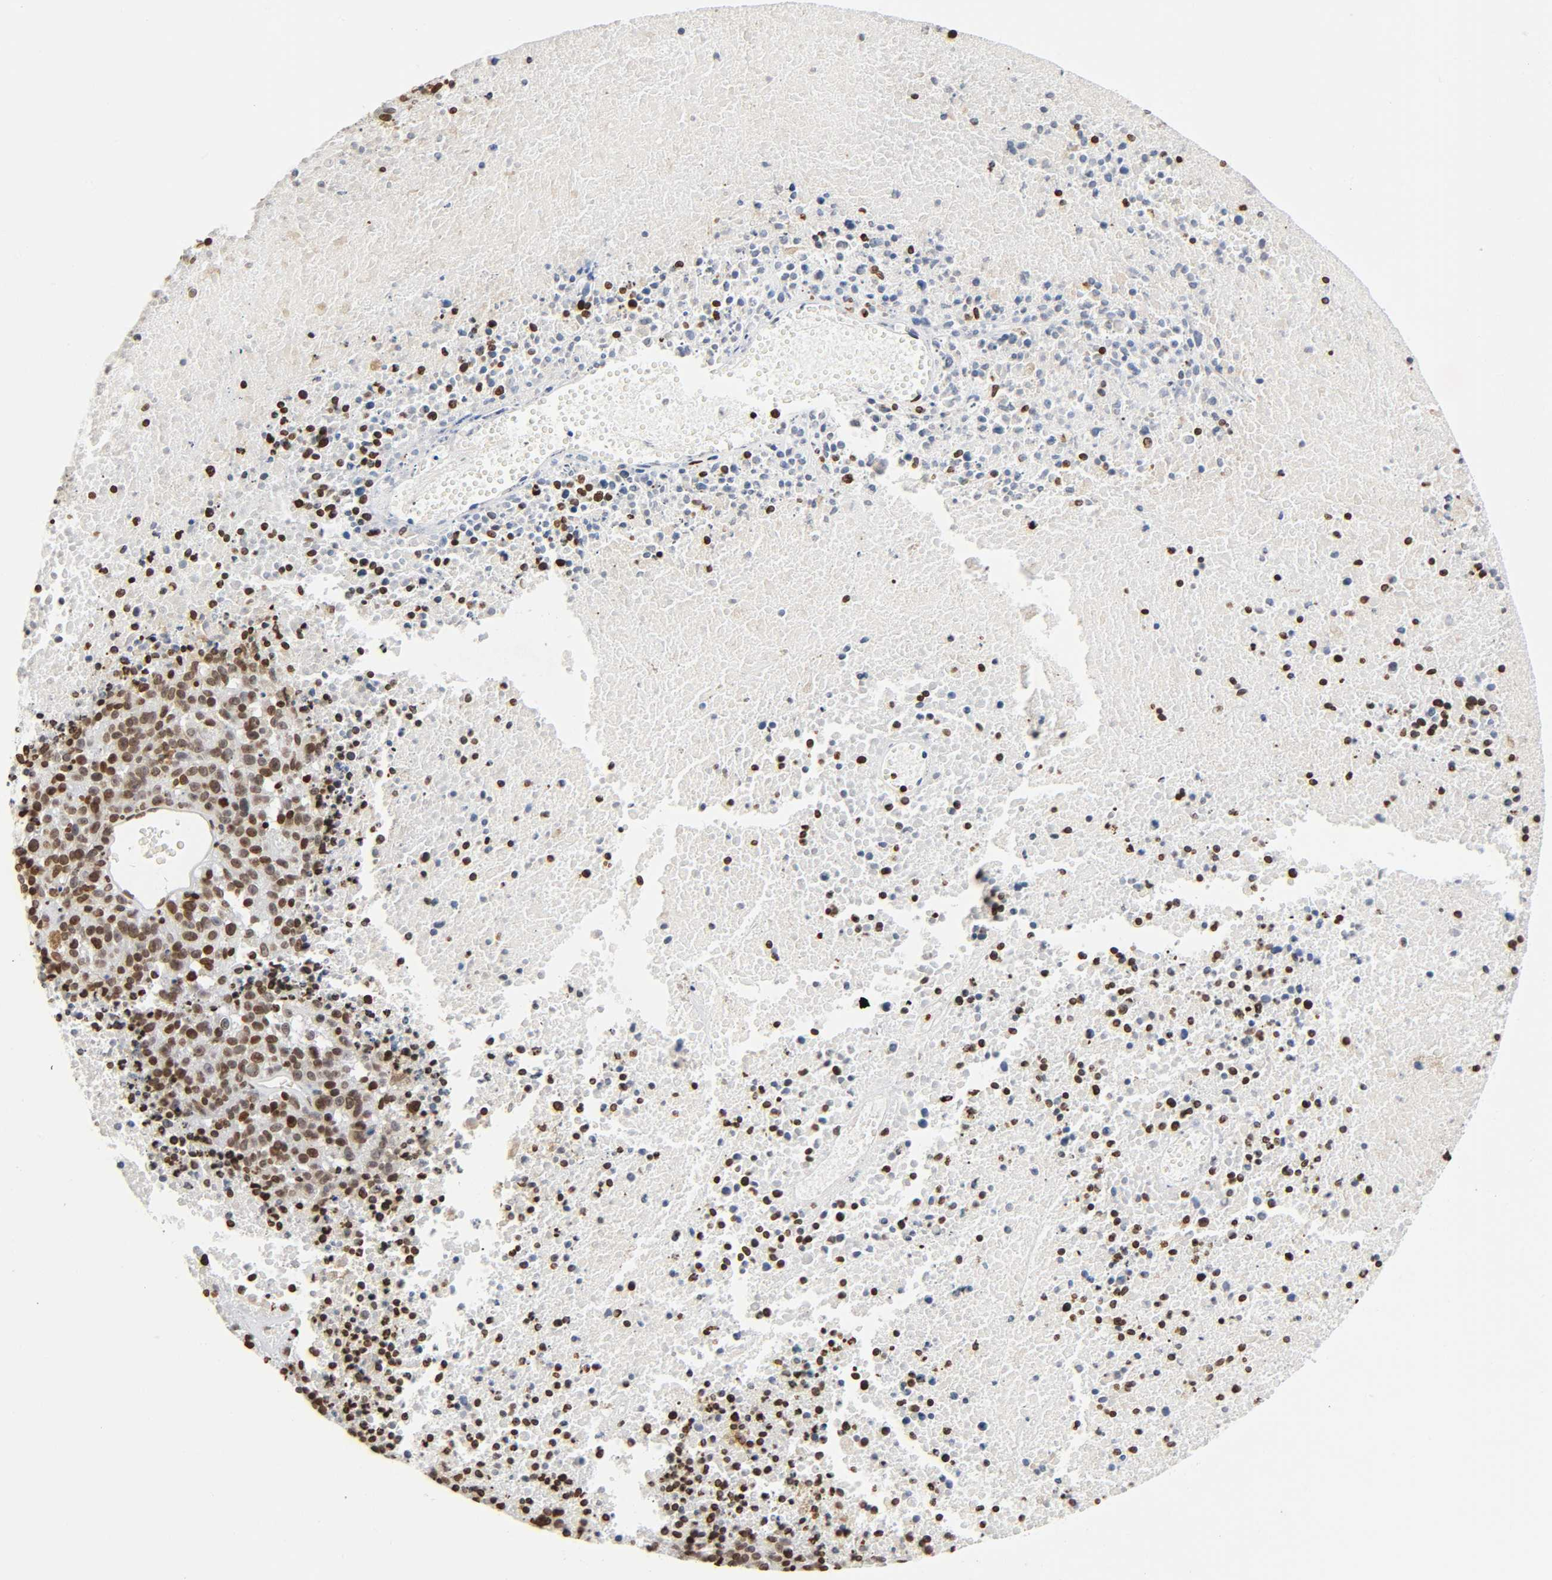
{"staining": {"intensity": "moderate", "quantity": ">75%", "location": "nuclear"}, "tissue": "melanoma", "cell_type": "Tumor cells", "image_type": "cancer", "snomed": [{"axis": "morphology", "description": "Malignant melanoma, Metastatic site"}, {"axis": "topography", "description": "Cerebral cortex"}], "caption": "Malignant melanoma (metastatic site) tissue shows moderate nuclear staining in approximately >75% of tumor cells, visualized by immunohistochemistry. (DAB (3,3'-diaminobenzidine) IHC, brown staining for protein, blue staining for nuclei).", "gene": "HOXA6", "patient": {"sex": "female", "age": 52}}